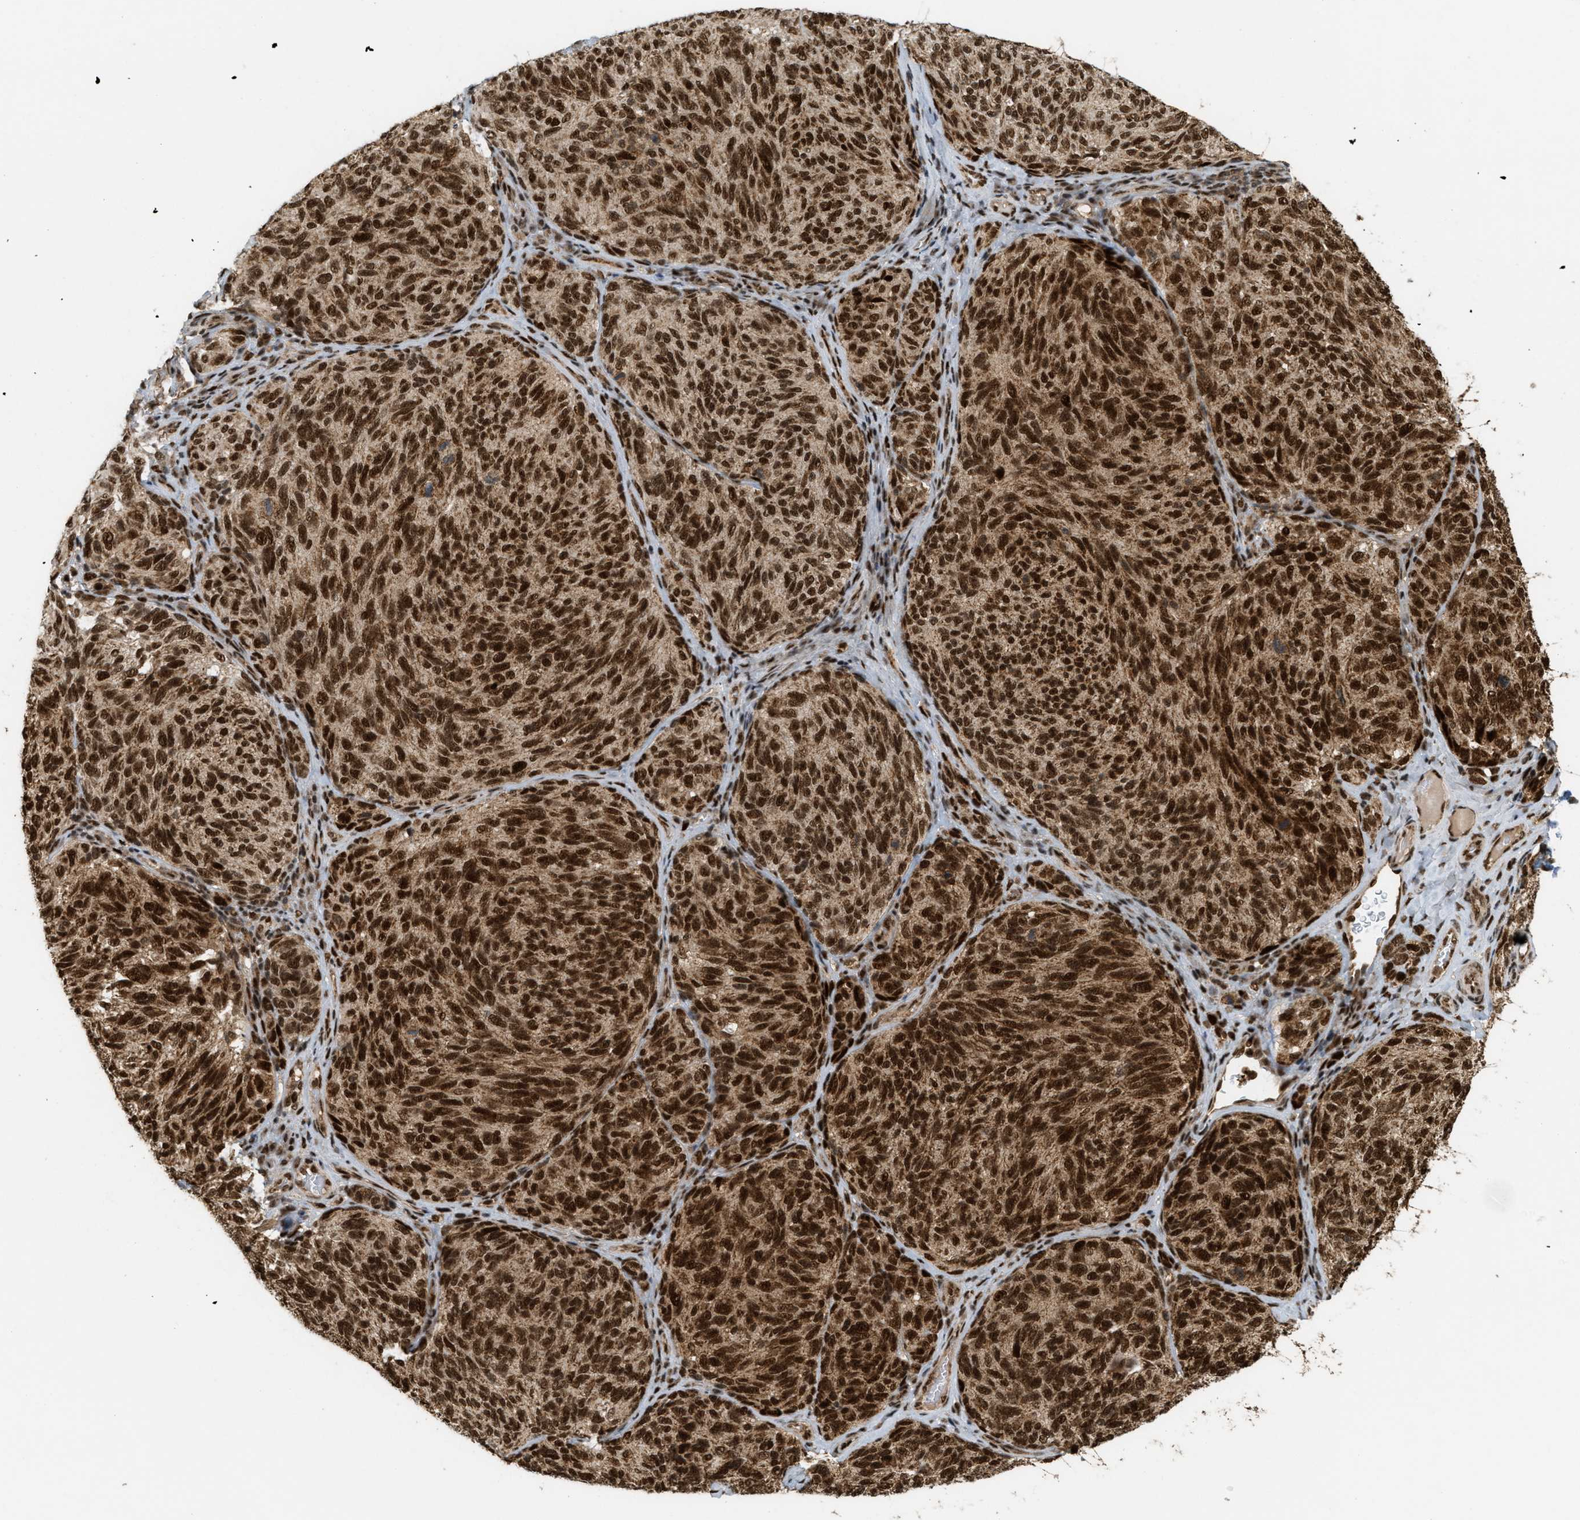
{"staining": {"intensity": "strong", "quantity": ">75%", "location": "cytoplasmic/membranous,nuclear"}, "tissue": "melanoma", "cell_type": "Tumor cells", "image_type": "cancer", "snomed": [{"axis": "morphology", "description": "Malignant melanoma, NOS"}, {"axis": "topography", "description": "Skin"}], "caption": "The photomicrograph exhibits a brown stain indicating the presence of a protein in the cytoplasmic/membranous and nuclear of tumor cells in melanoma. (brown staining indicates protein expression, while blue staining denotes nuclei).", "gene": "TLK1", "patient": {"sex": "female", "age": 73}}